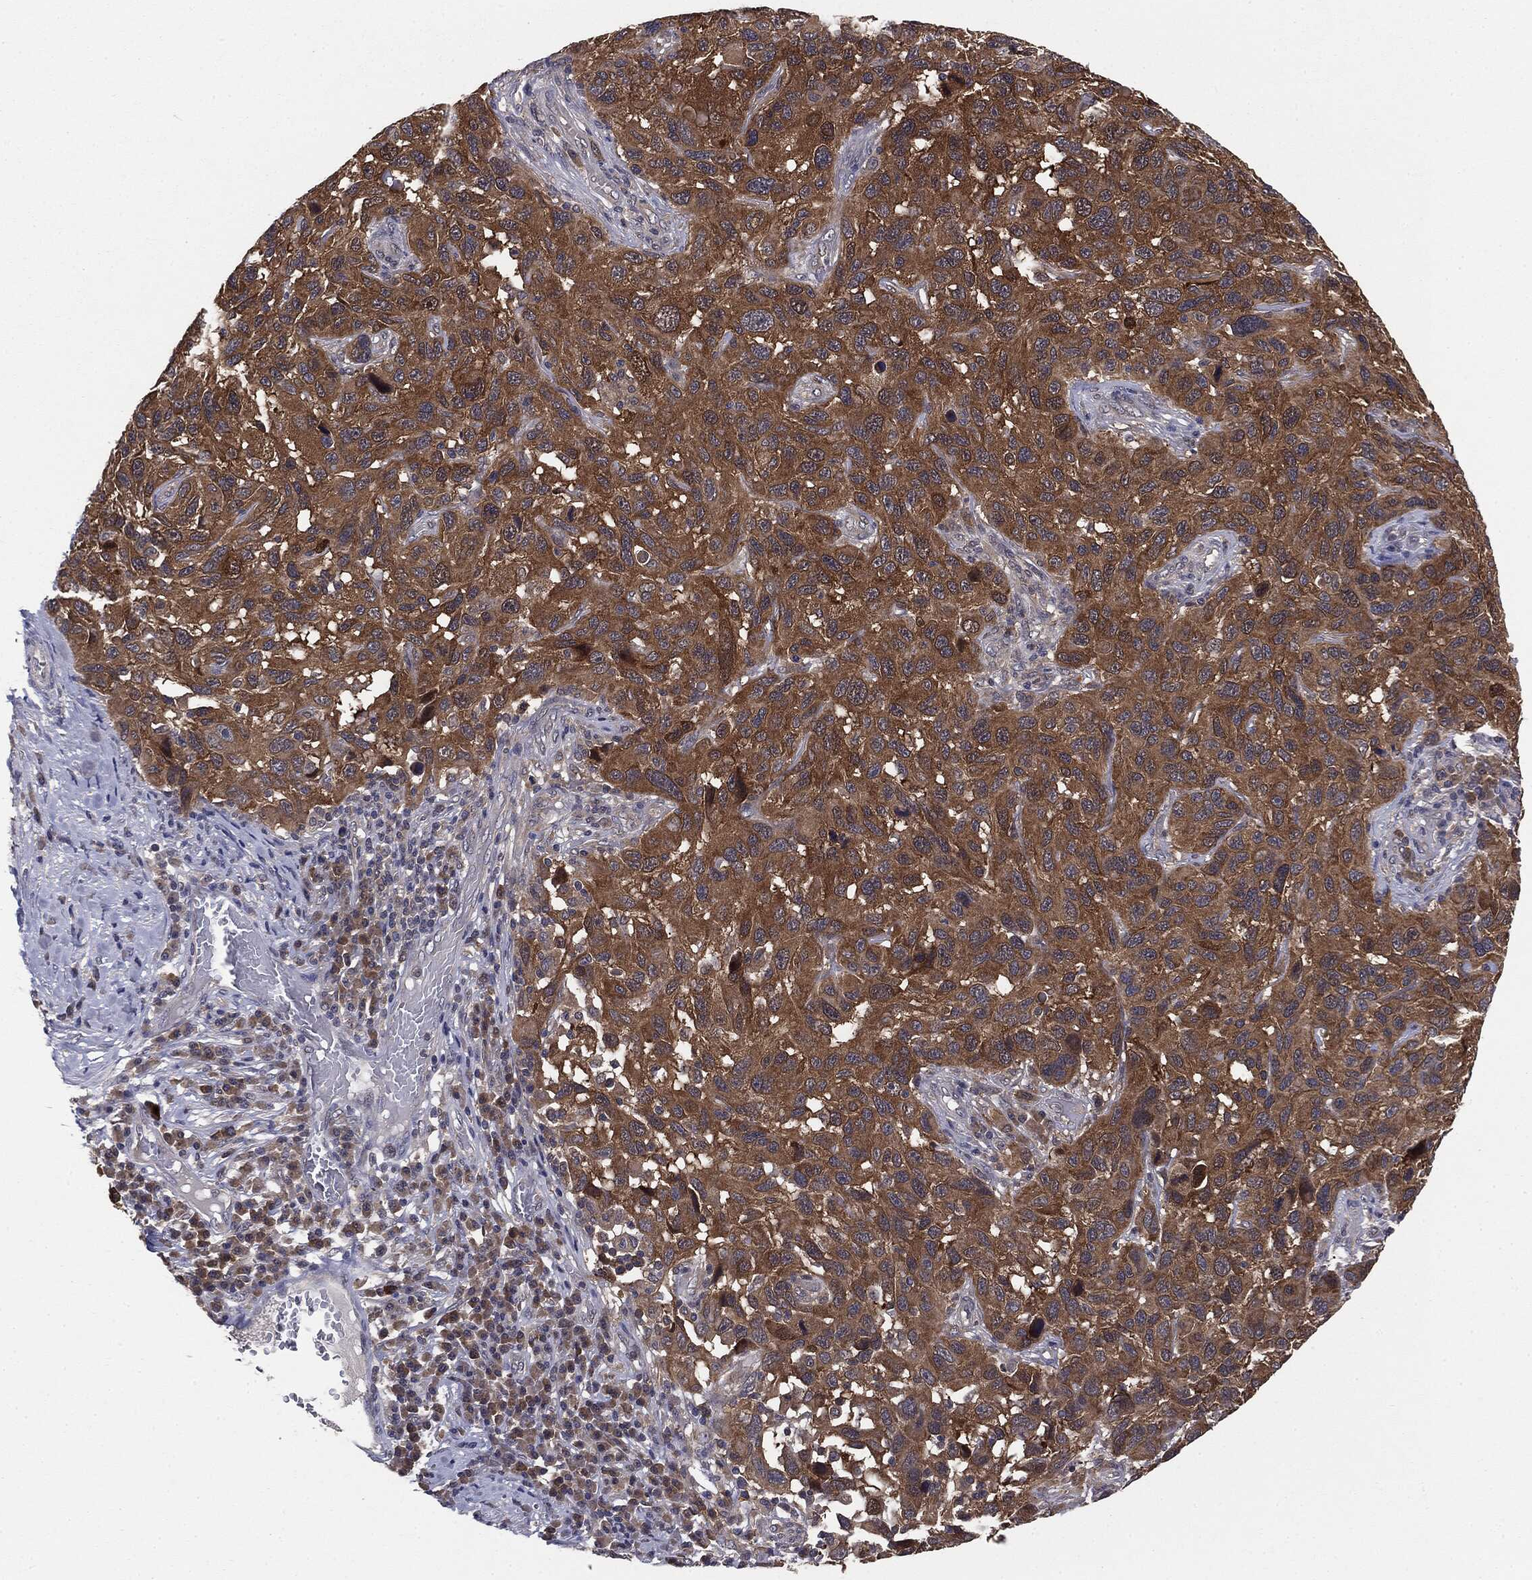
{"staining": {"intensity": "strong", "quantity": ">75%", "location": "cytoplasmic/membranous"}, "tissue": "melanoma", "cell_type": "Tumor cells", "image_type": "cancer", "snomed": [{"axis": "morphology", "description": "Malignant melanoma, NOS"}, {"axis": "topography", "description": "Skin"}], "caption": "Strong cytoplasmic/membranous protein positivity is present in about >75% of tumor cells in melanoma.", "gene": "KRT7", "patient": {"sex": "male", "age": 53}}